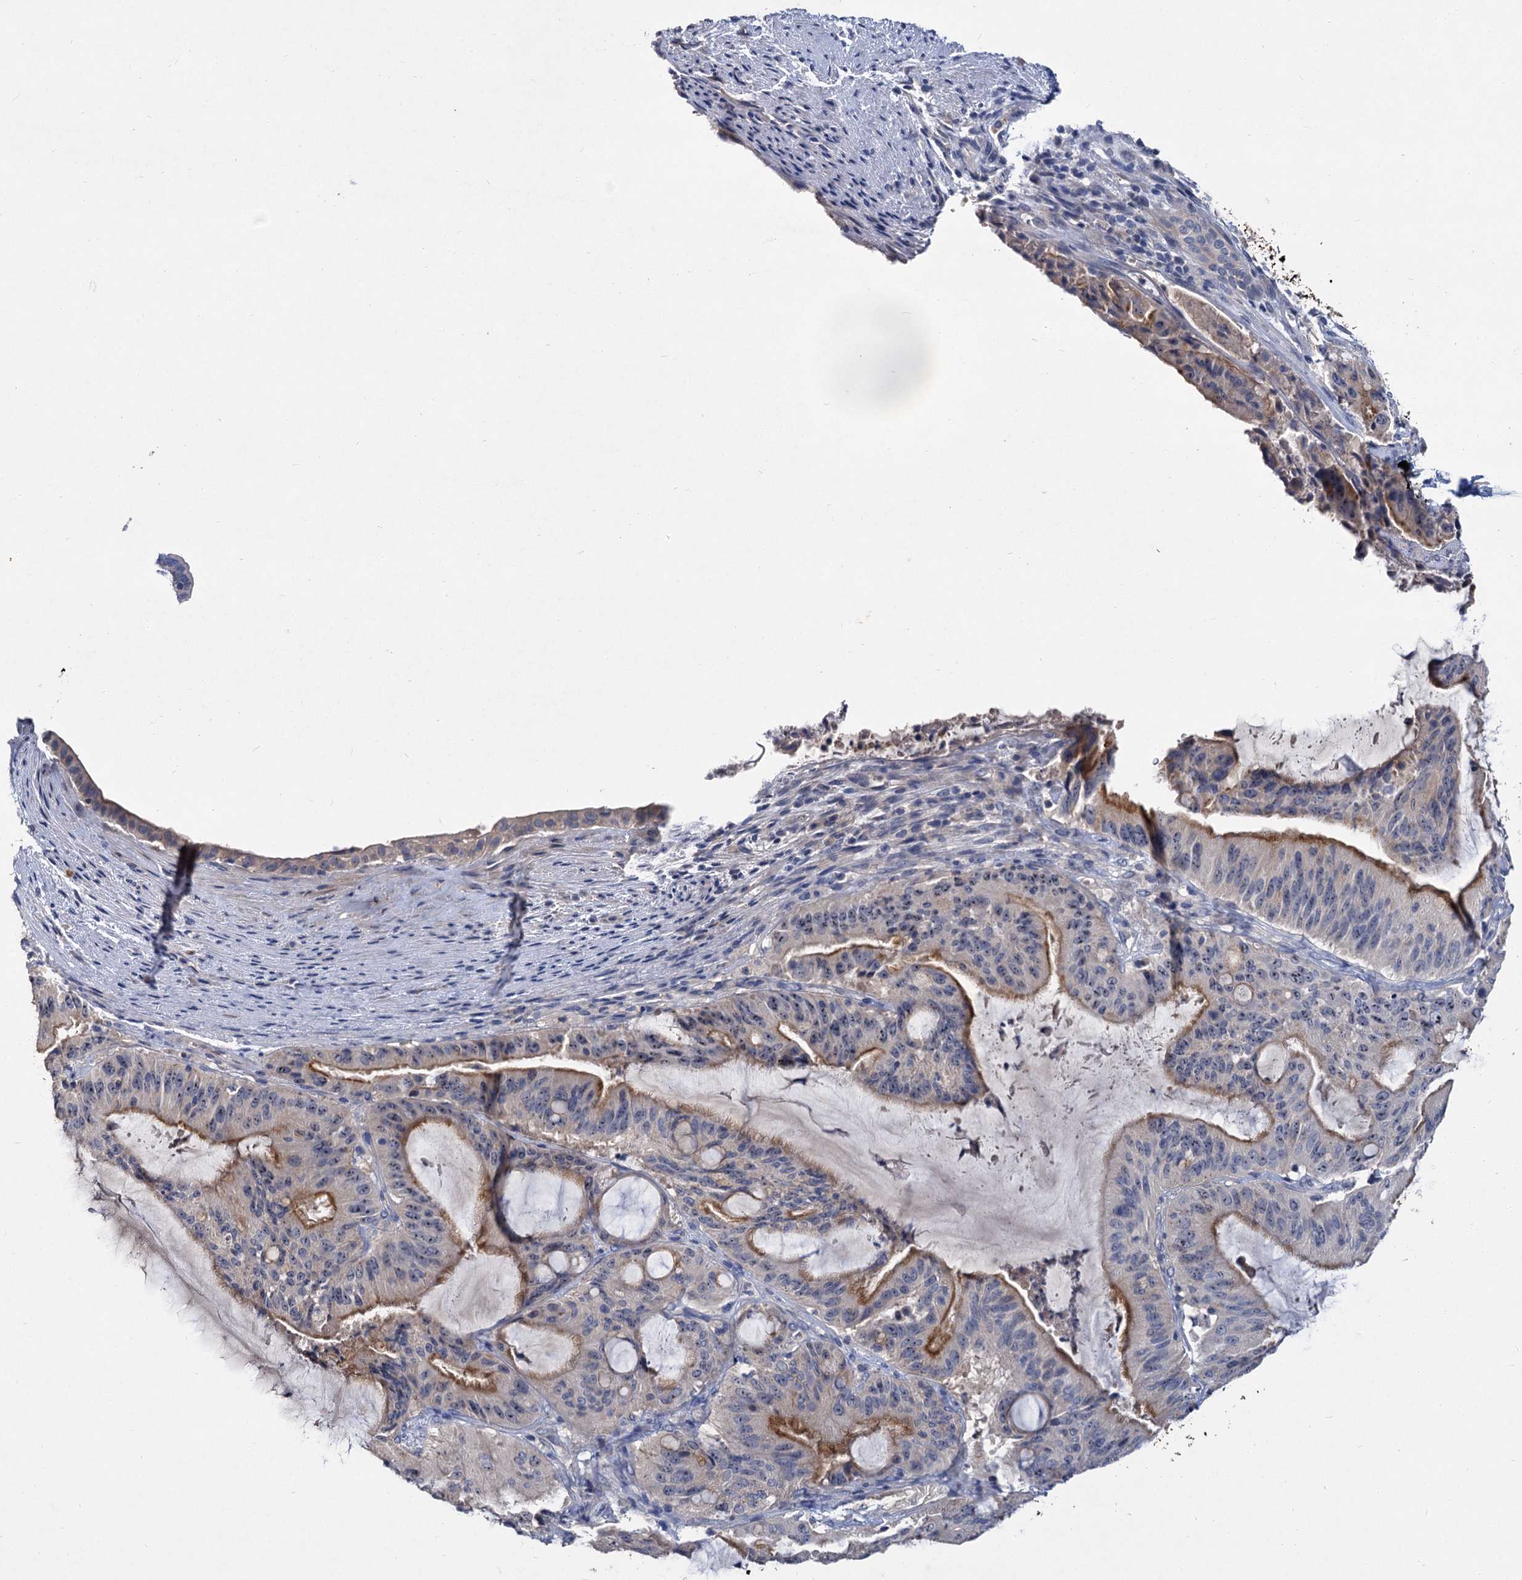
{"staining": {"intensity": "moderate", "quantity": "25%-75%", "location": "cytoplasmic/membranous"}, "tissue": "liver cancer", "cell_type": "Tumor cells", "image_type": "cancer", "snomed": [{"axis": "morphology", "description": "Normal tissue, NOS"}, {"axis": "morphology", "description": "Cholangiocarcinoma"}, {"axis": "topography", "description": "Liver"}, {"axis": "topography", "description": "Peripheral nerve tissue"}], "caption": "Moderate cytoplasmic/membranous protein expression is appreciated in approximately 25%-75% of tumor cells in cholangiocarcinoma (liver).", "gene": "ATP9A", "patient": {"sex": "female", "age": 73}}